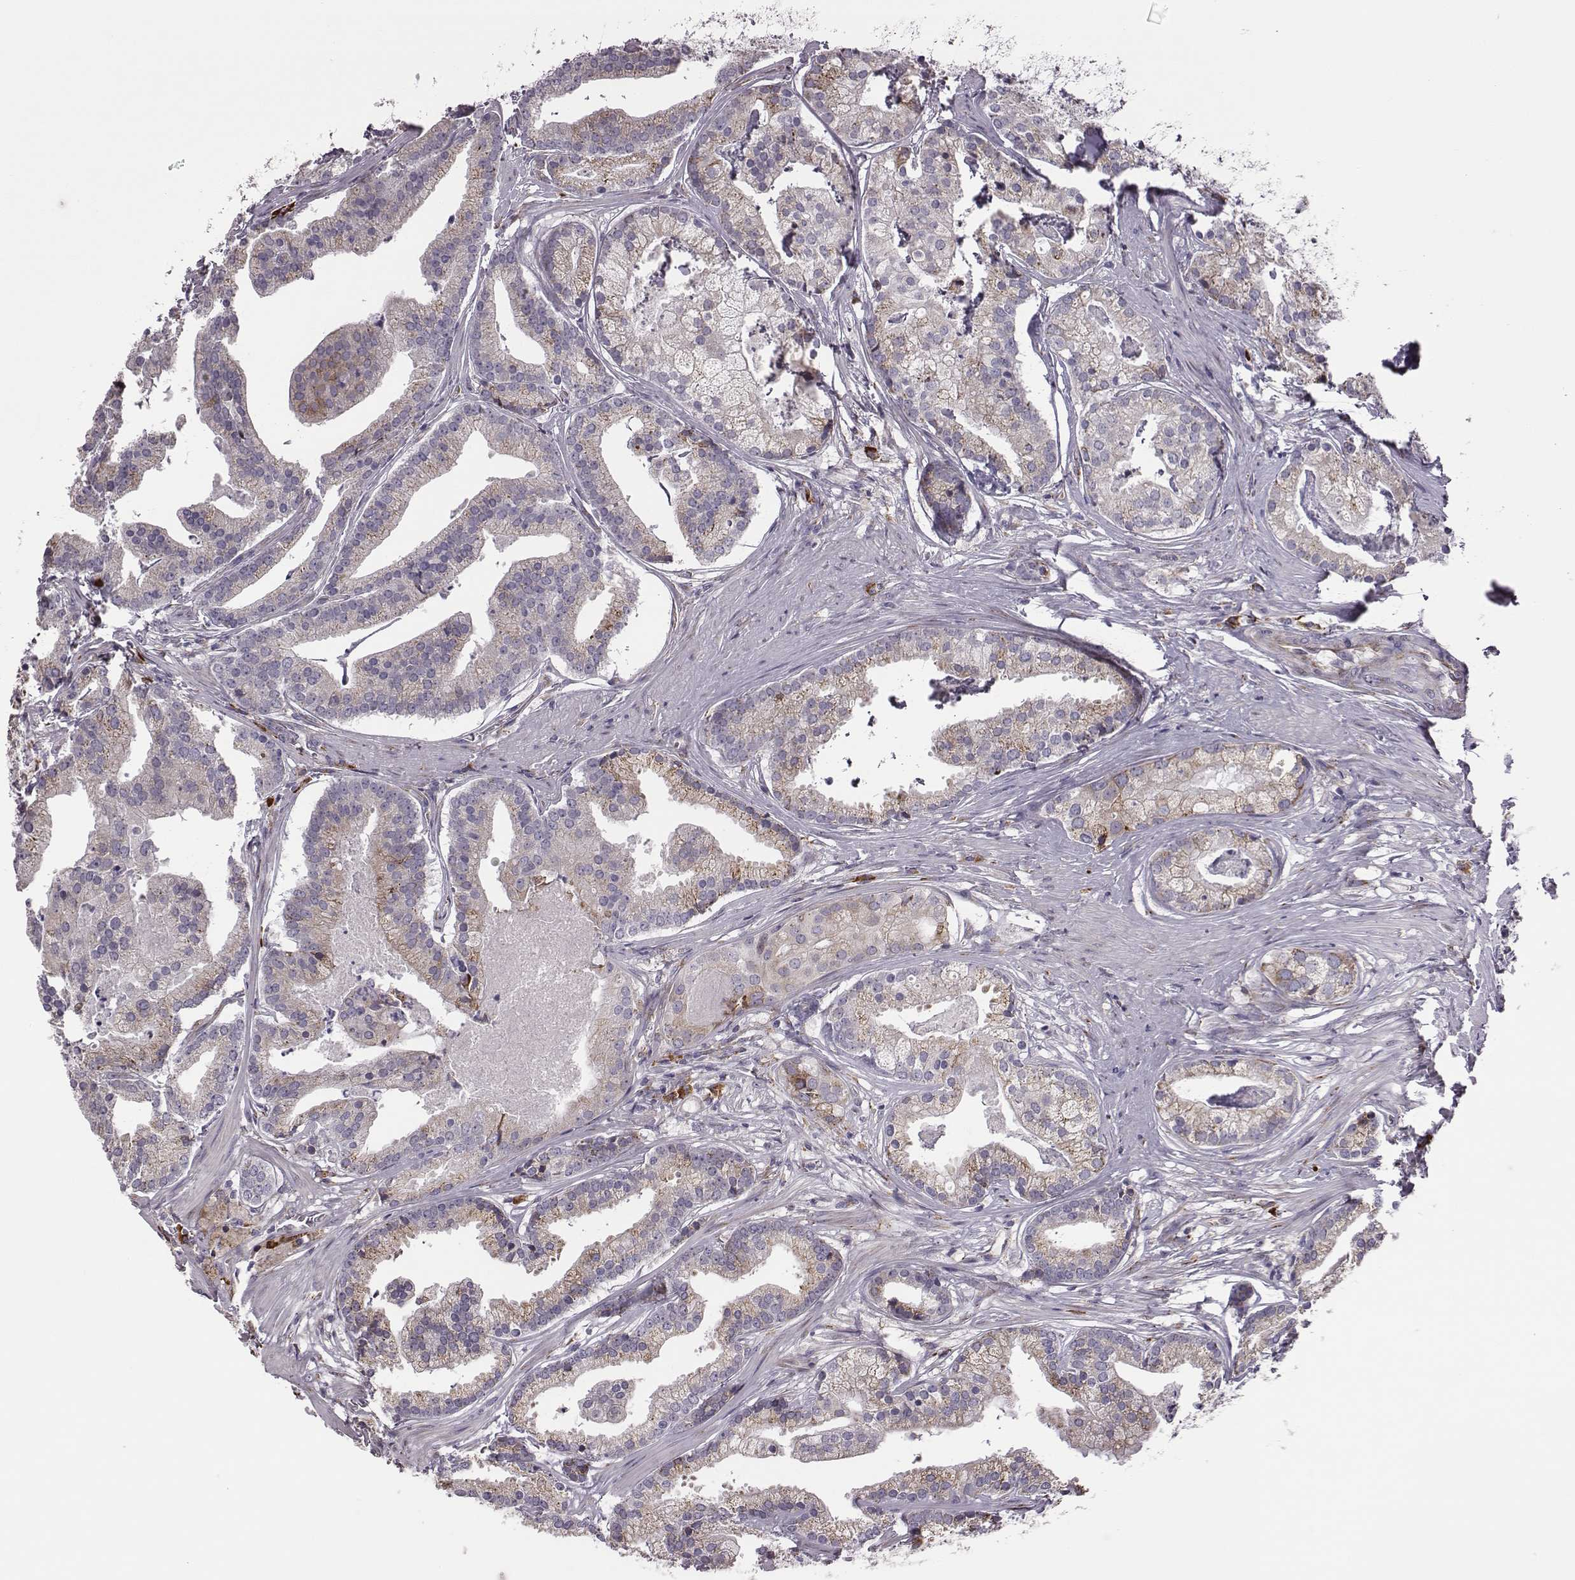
{"staining": {"intensity": "strong", "quantity": "25%-75%", "location": "cytoplasmic/membranous"}, "tissue": "prostate cancer", "cell_type": "Tumor cells", "image_type": "cancer", "snomed": [{"axis": "morphology", "description": "Adenocarcinoma, NOS"}, {"axis": "topography", "description": "Prostate and seminal vesicle, NOS"}, {"axis": "topography", "description": "Prostate"}], "caption": "Protein expression analysis of prostate cancer reveals strong cytoplasmic/membranous positivity in approximately 25%-75% of tumor cells.", "gene": "SELENOI", "patient": {"sex": "male", "age": 44}}